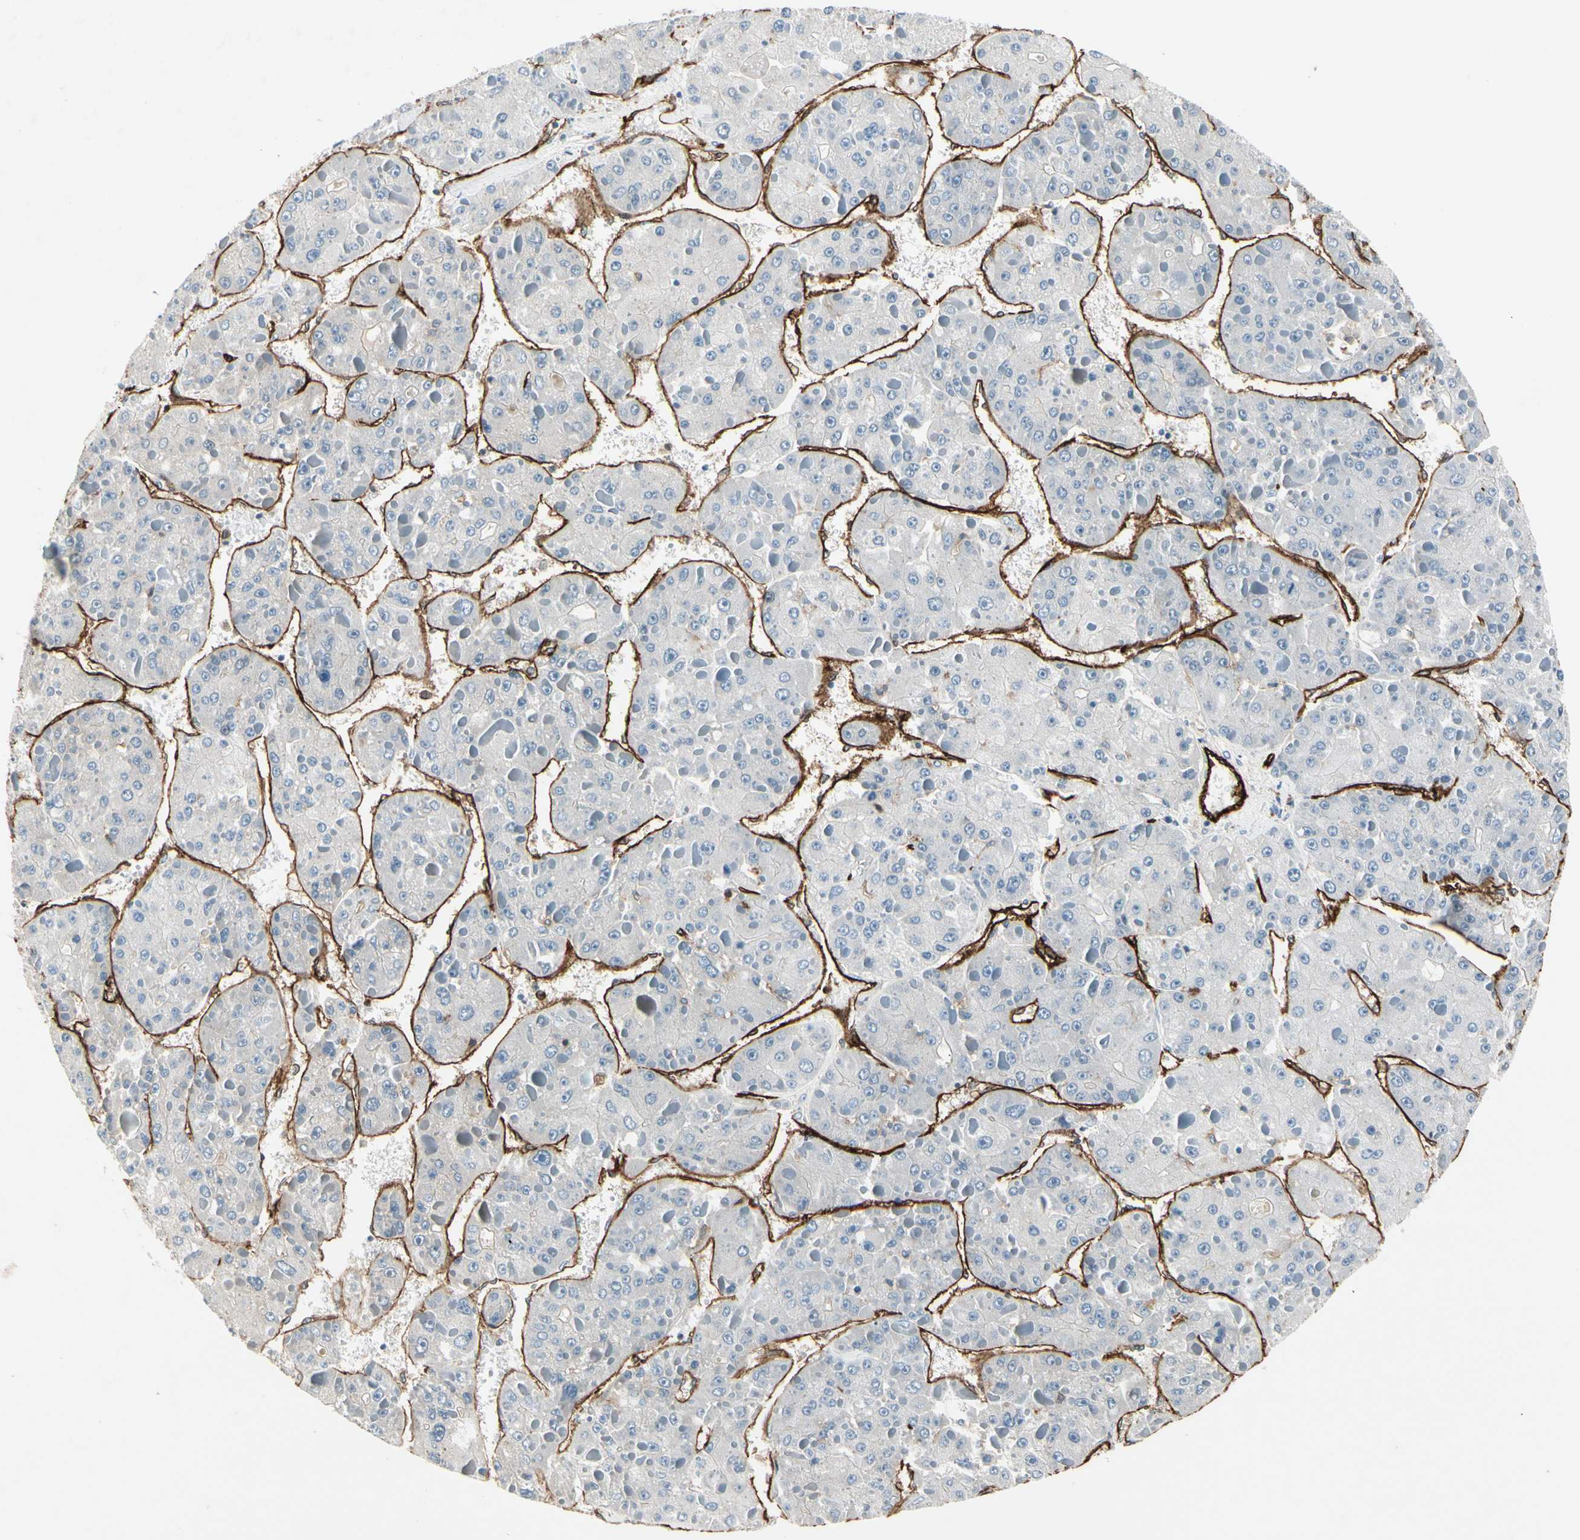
{"staining": {"intensity": "negative", "quantity": "none", "location": "none"}, "tissue": "liver cancer", "cell_type": "Tumor cells", "image_type": "cancer", "snomed": [{"axis": "morphology", "description": "Carcinoma, Hepatocellular, NOS"}, {"axis": "topography", "description": "Liver"}], "caption": "Protein analysis of hepatocellular carcinoma (liver) displays no significant staining in tumor cells.", "gene": "CD93", "patient": {"sex": "female", "age": 73}}